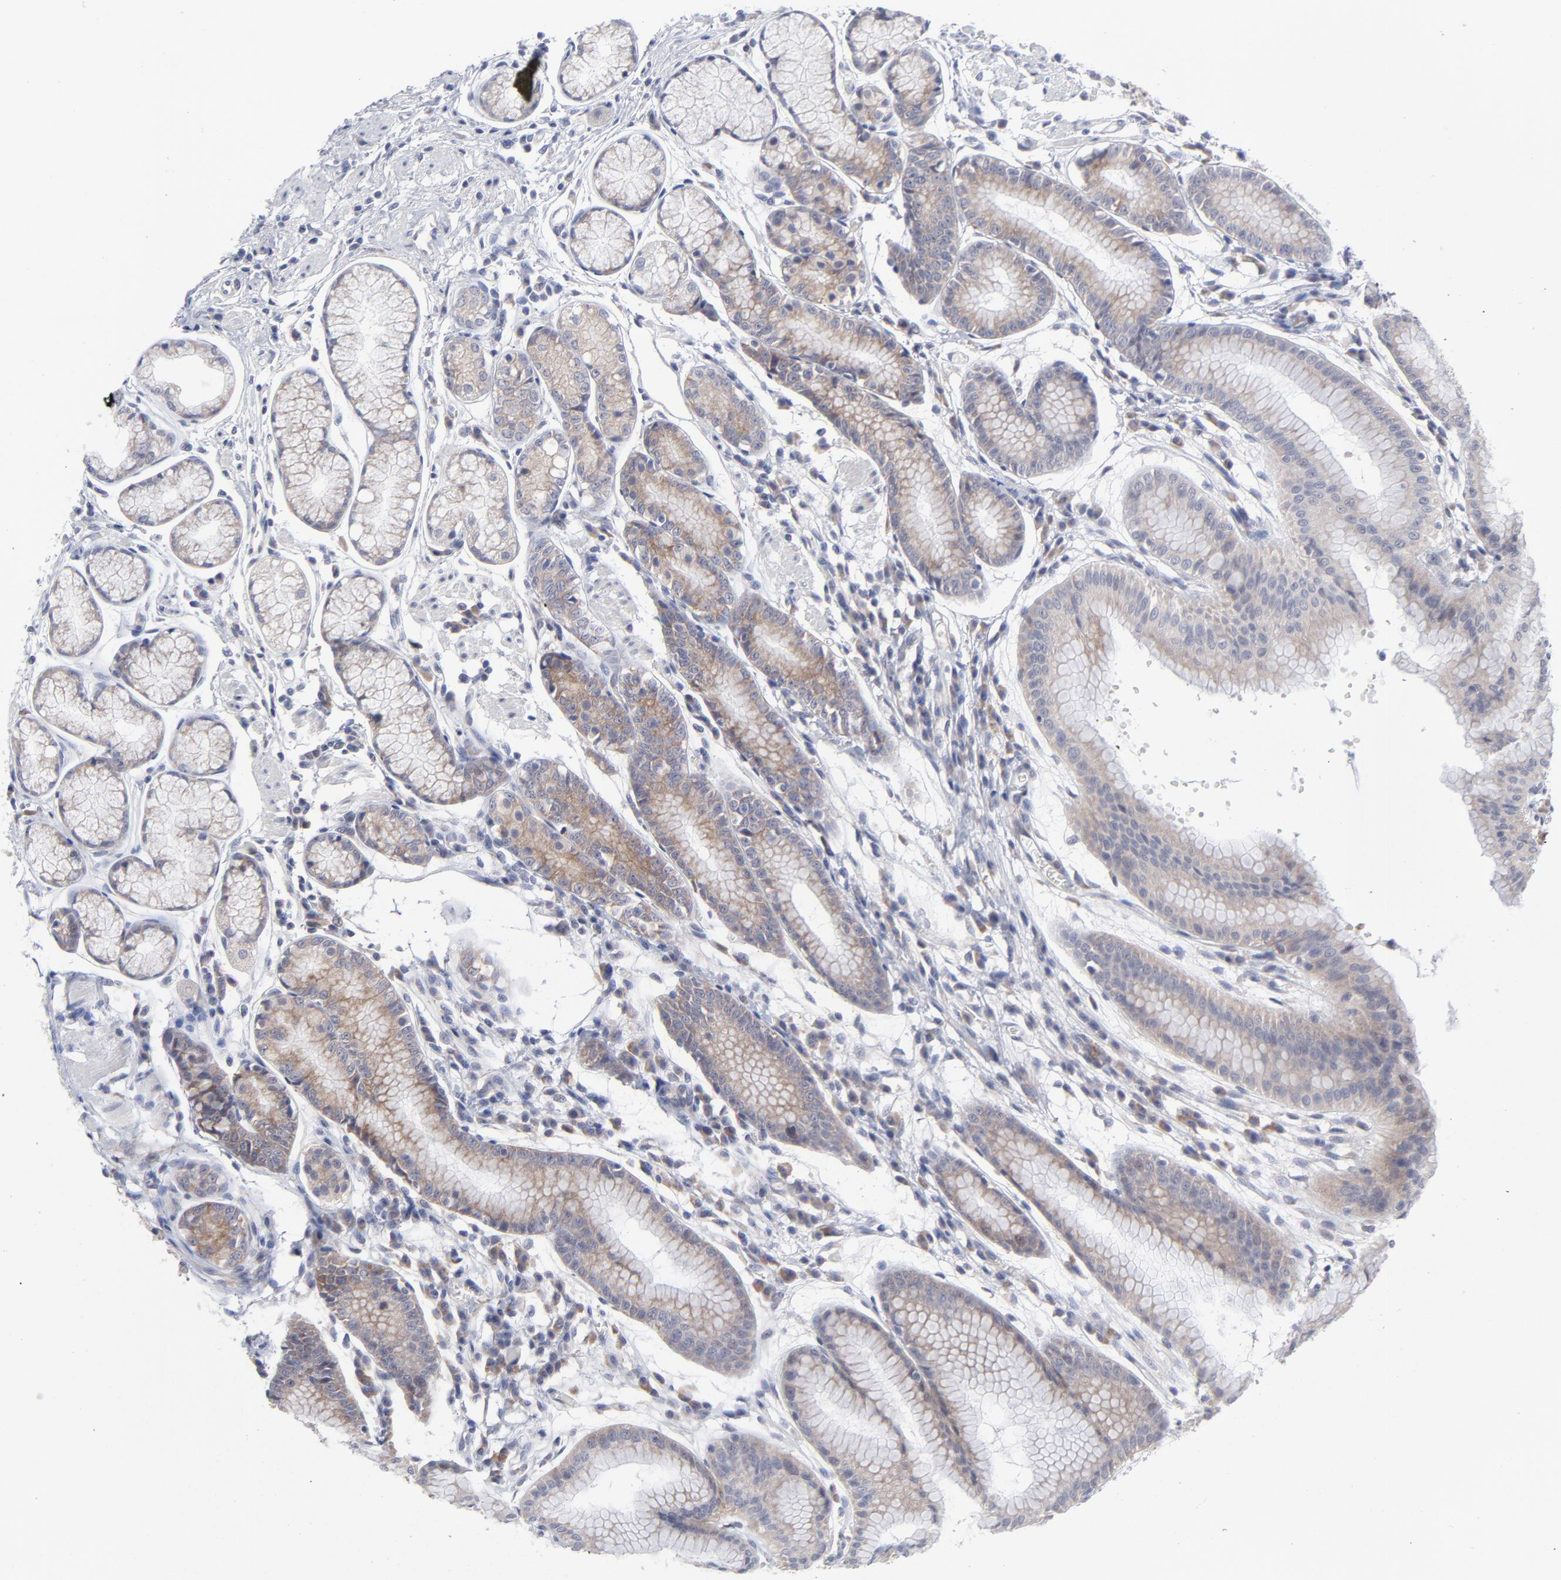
{"staining": {"intensity": "moderate", "quantity": "<25%", "location": "cytoplasmic/membranous"}, "tissue": "stomach", "cell_type": "Glandular cells", "image_type": "normal", "snomed": [{"axis": "morphology", "description": "Normal tissue, NOS"}, {"axis": "morphology", "description": "Inflammation, NOS"}, {"axis": "topography", "description": "Stomach, lower"}], "caption": "Immunohistochemical staining of unremarkable human stomach exhibits low levels of moderate cytoplasmic/membranous expression in about <25% of glandular cells. (Stains: DAB (3,3'-diaminobenzidine) in brown, nuclei in blue, Microscopy: brightfield microscopy at high magnification).", "gene": "RPS24", "patient": {"sex": "male", "age": 59}}